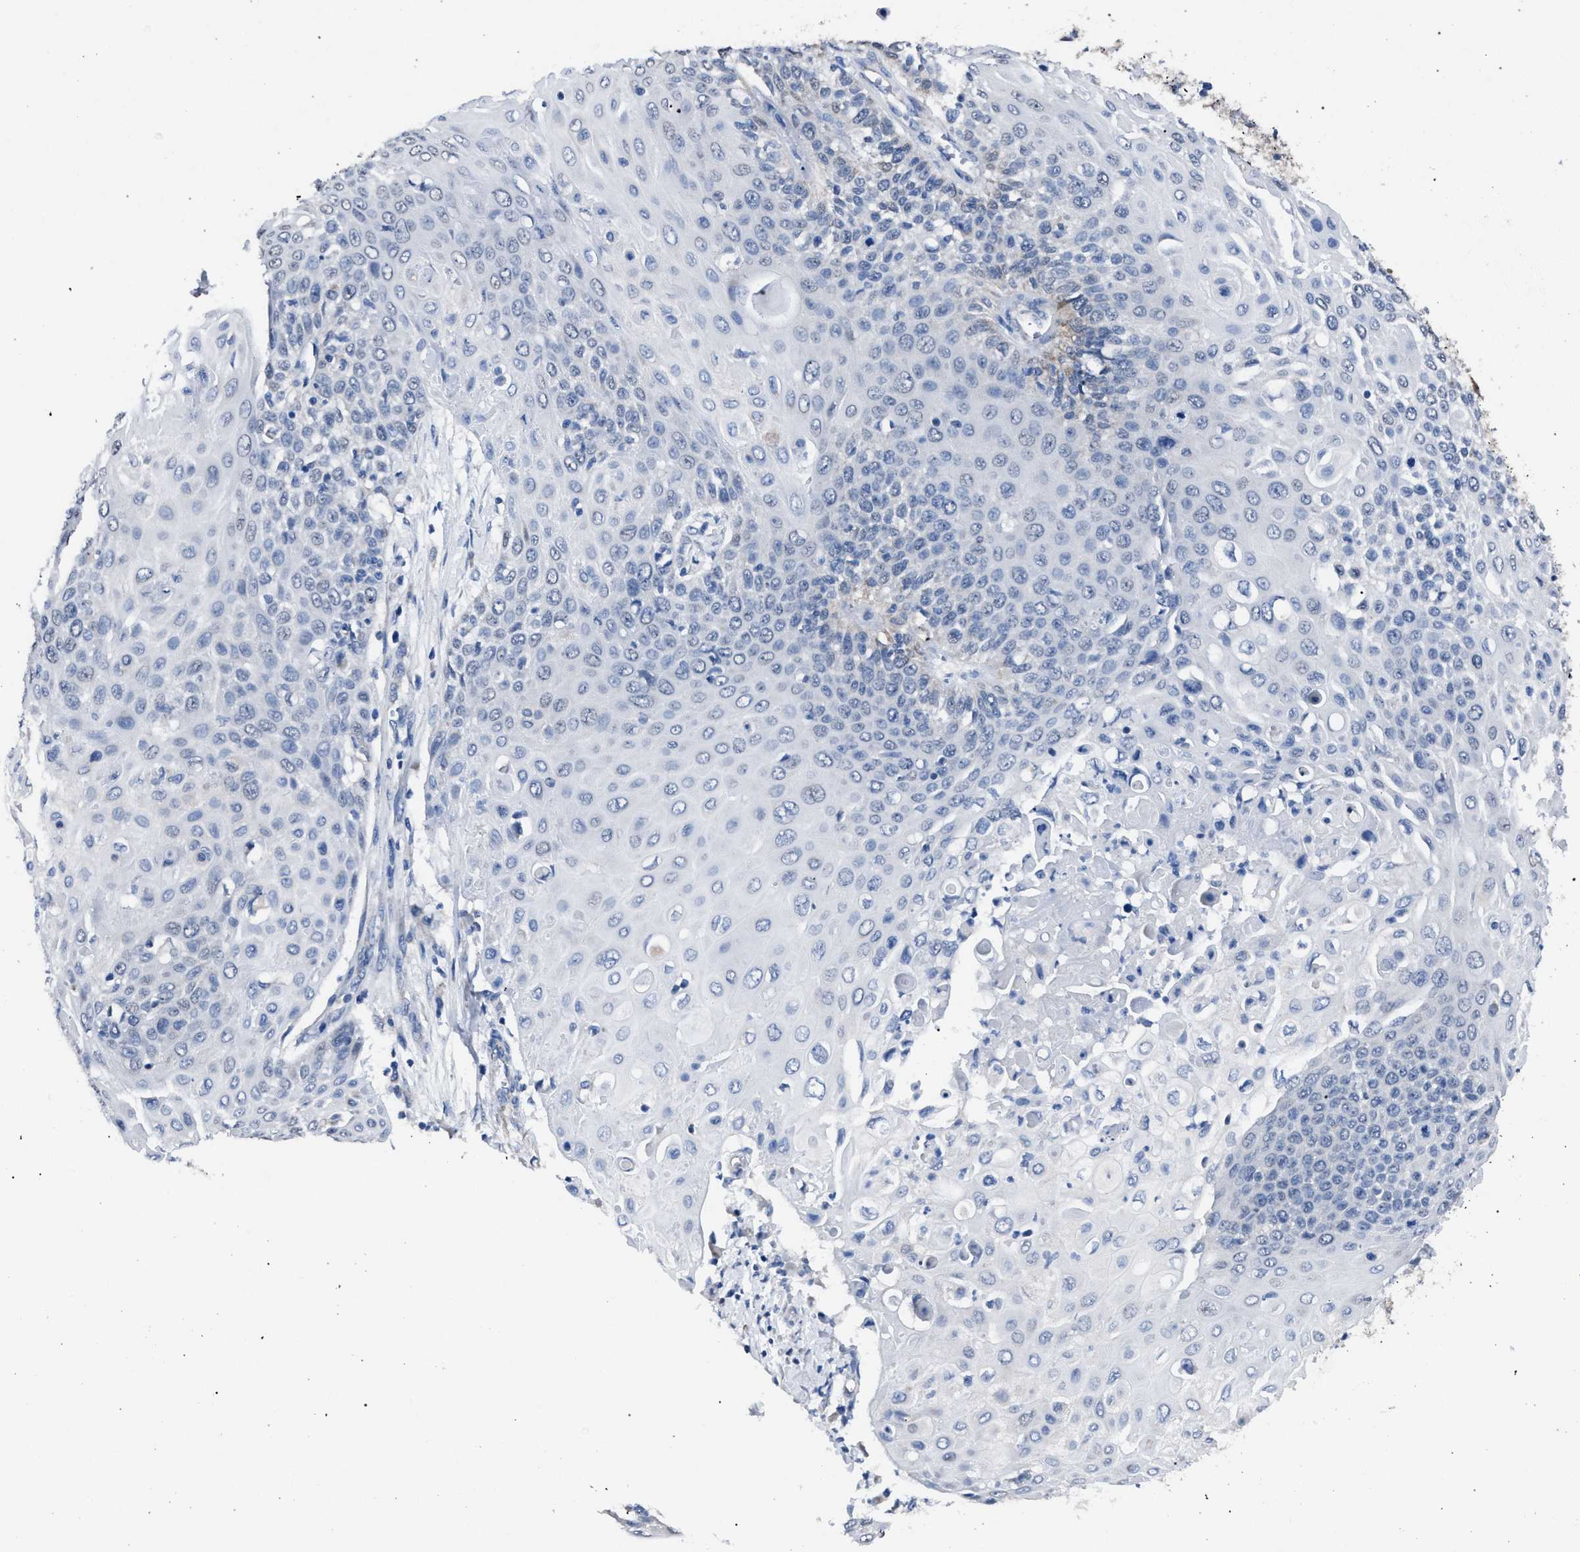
{"staining": {"intensity": "negative", "quantity": "none", "location": "none"}, "tissue": "cervical cancer", "cell_type": "Tumor cells", "image_type": "cancer", "snomed": [{"axis": "morphology", "description": "Squamous cell carcinoma, NOS"}, {"axis": "topography", "description": "Cervix"}], "caption": "Human cervical squamous cell carcinoma stained for a protein using immunohistochemistry (IHC) demonstrates no staining in tumor cells.", "gene": "CRYZ", "patient": {"sex": "female", "age": 39}}